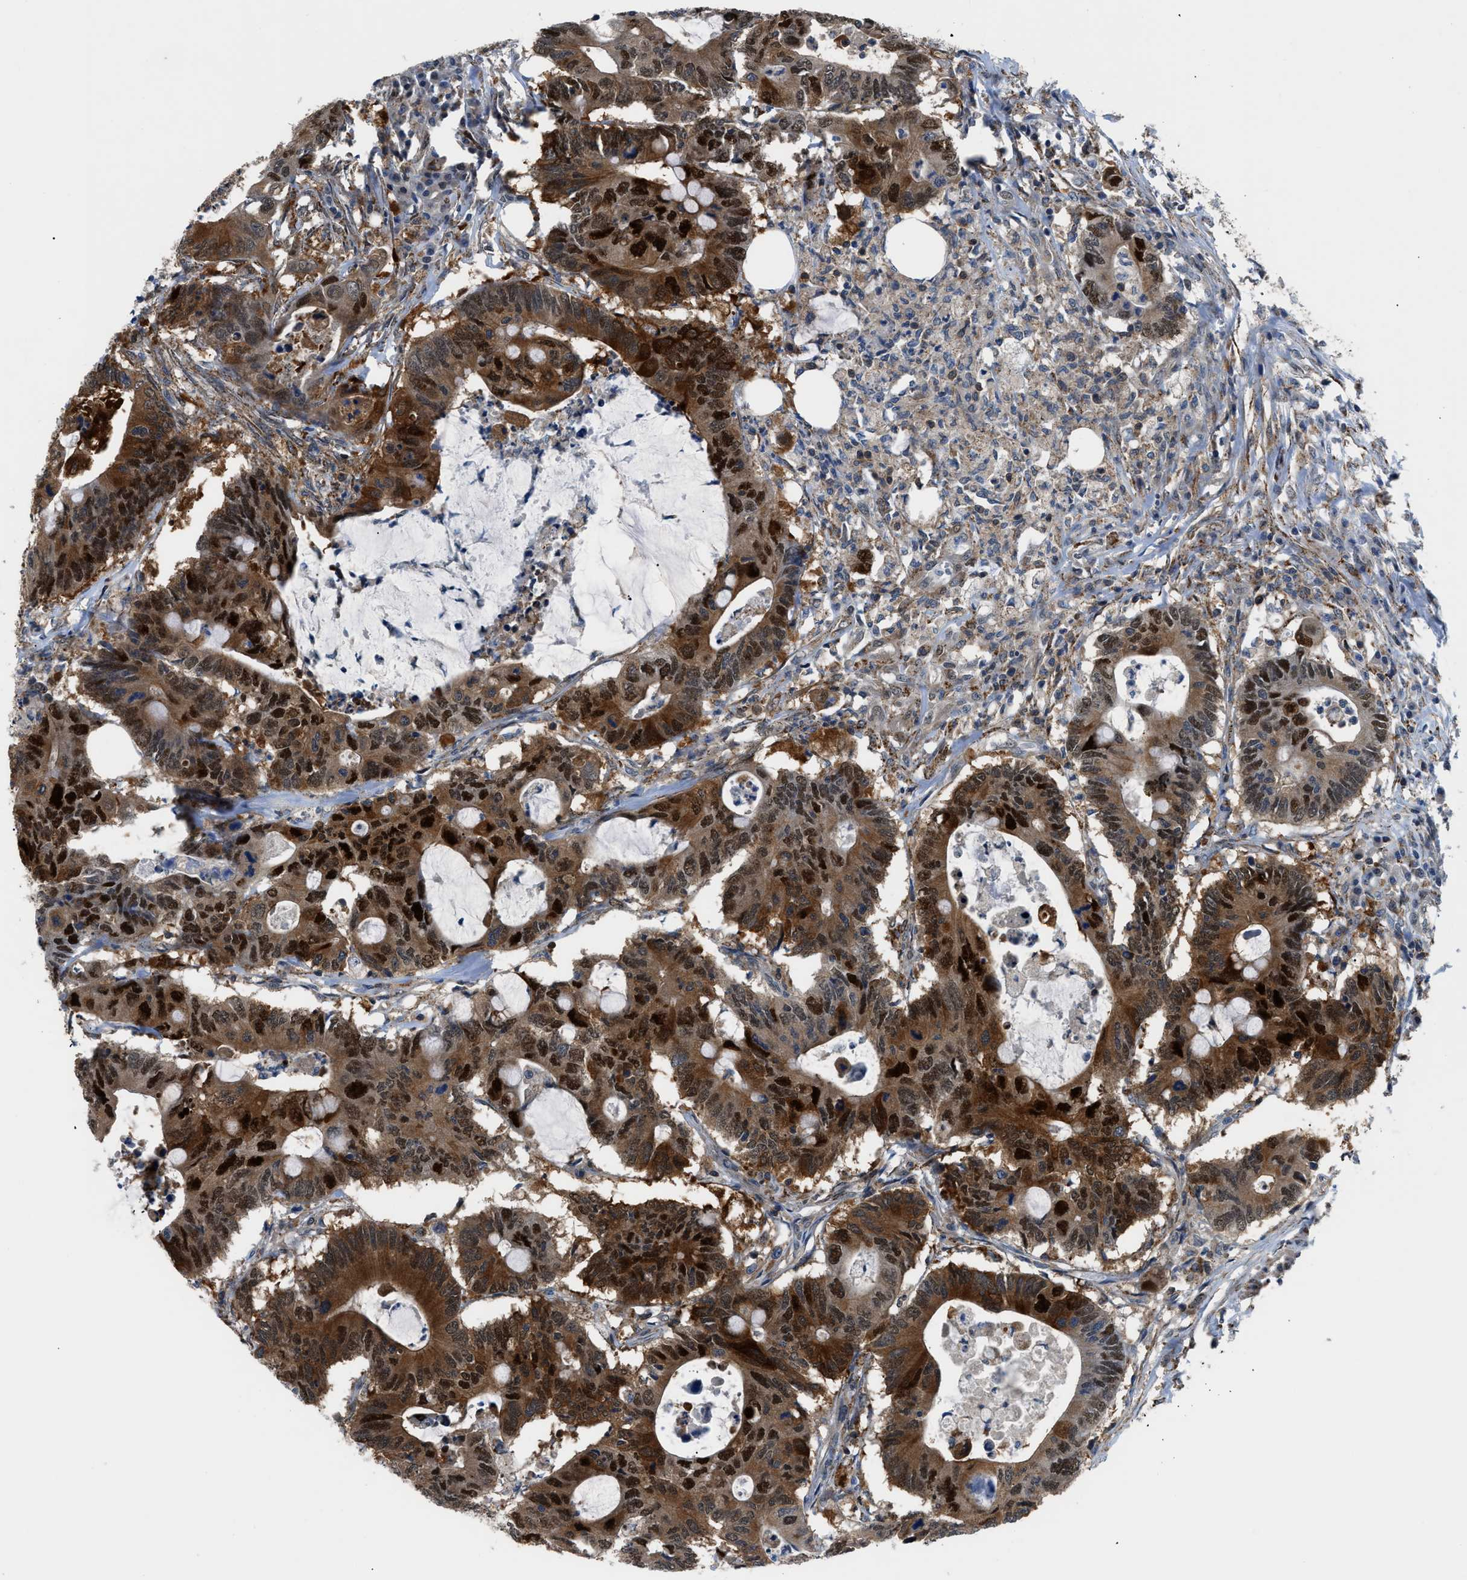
{"staining": {"intensity": "strong", "quantity": ">75%", "location": "cytoplasmic/membranous,nuclear"}, "tissue": "colorectal cancer", "cell_type": "Tumor cells", "image_type": "cancer", "snomed": [{"axis": "morphology", "description": "Adenocarcinoma, NOS"}, {"axis": "topography", "description": "Colon"}], "caption": "Immunohistochemical staining of human colorectal cancer (adenocarcinoma) reveals high levels of strong cytoplasmic/membranous and nuclear protein staining in approximately >75% of tumor cells. (Brightfield microscopy of DAB IHC at high magnification).", "gene": "TMEM45B", "patient": {"sex": "male", "age": 71}}